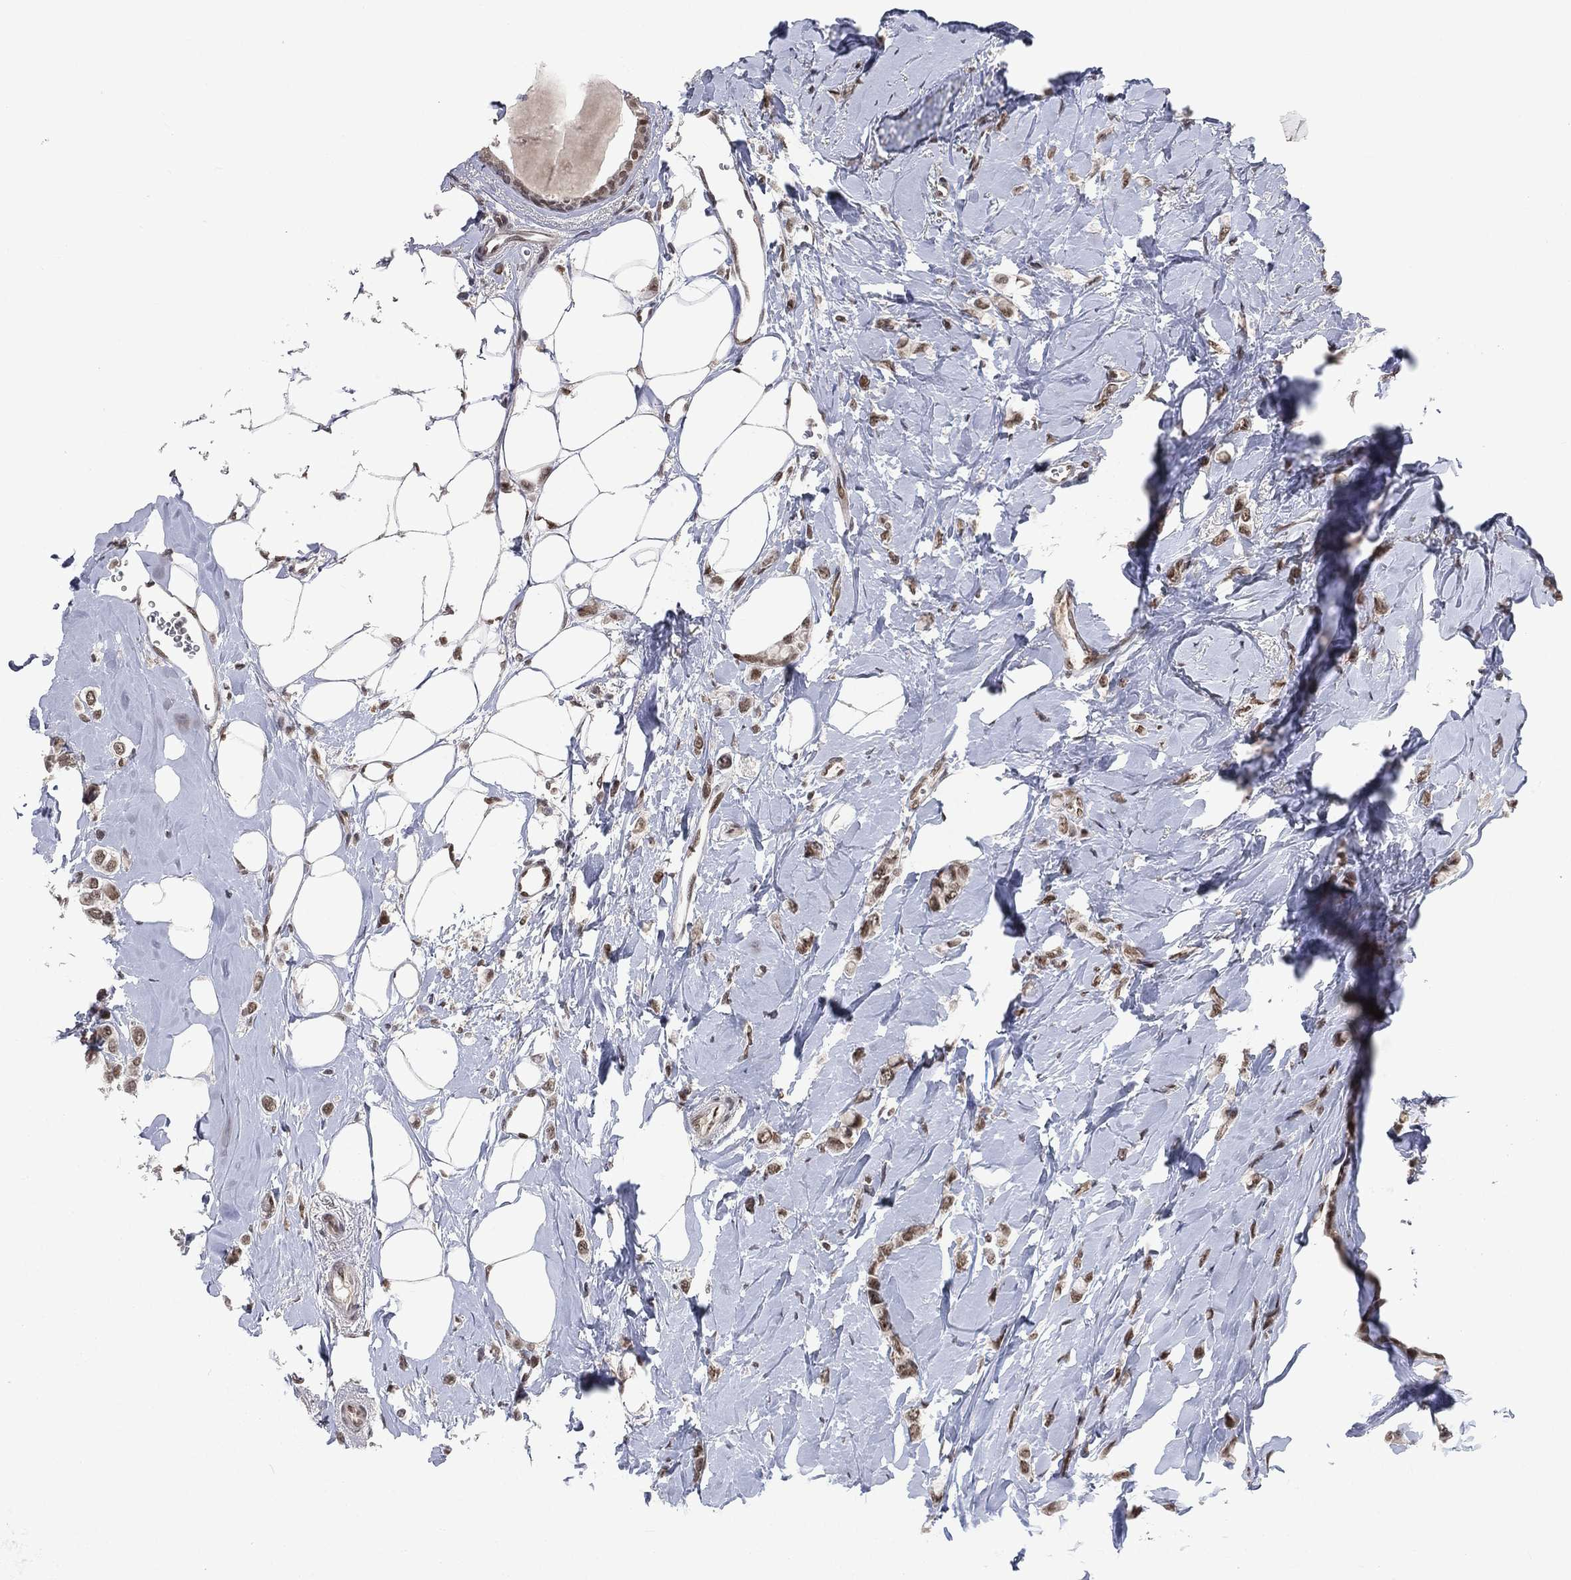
{"staining": {"intensity": "weak", "quantity": ">75%", "location": "nuclear"}, "tissue": "breast cancer", "cell_type": "Tumor cells", "image_type": "cancer", "snomed": [{"axis": "morphology", "description": "Lobular carcinoma"}, {"axis": "topography", "description": "Breast"}], "caption": "Immunohistochemical staining of human lobular carcinoma (breast) shows low levels of weak nuclear staining in about >75% of tumor cells. (DAB (3,3'-diaminobenzidine) IHC, brown staining for protein, blue staining for nuclei).", "gene": "YLPM1", "patient": {"sex": "female", "age": 66}}